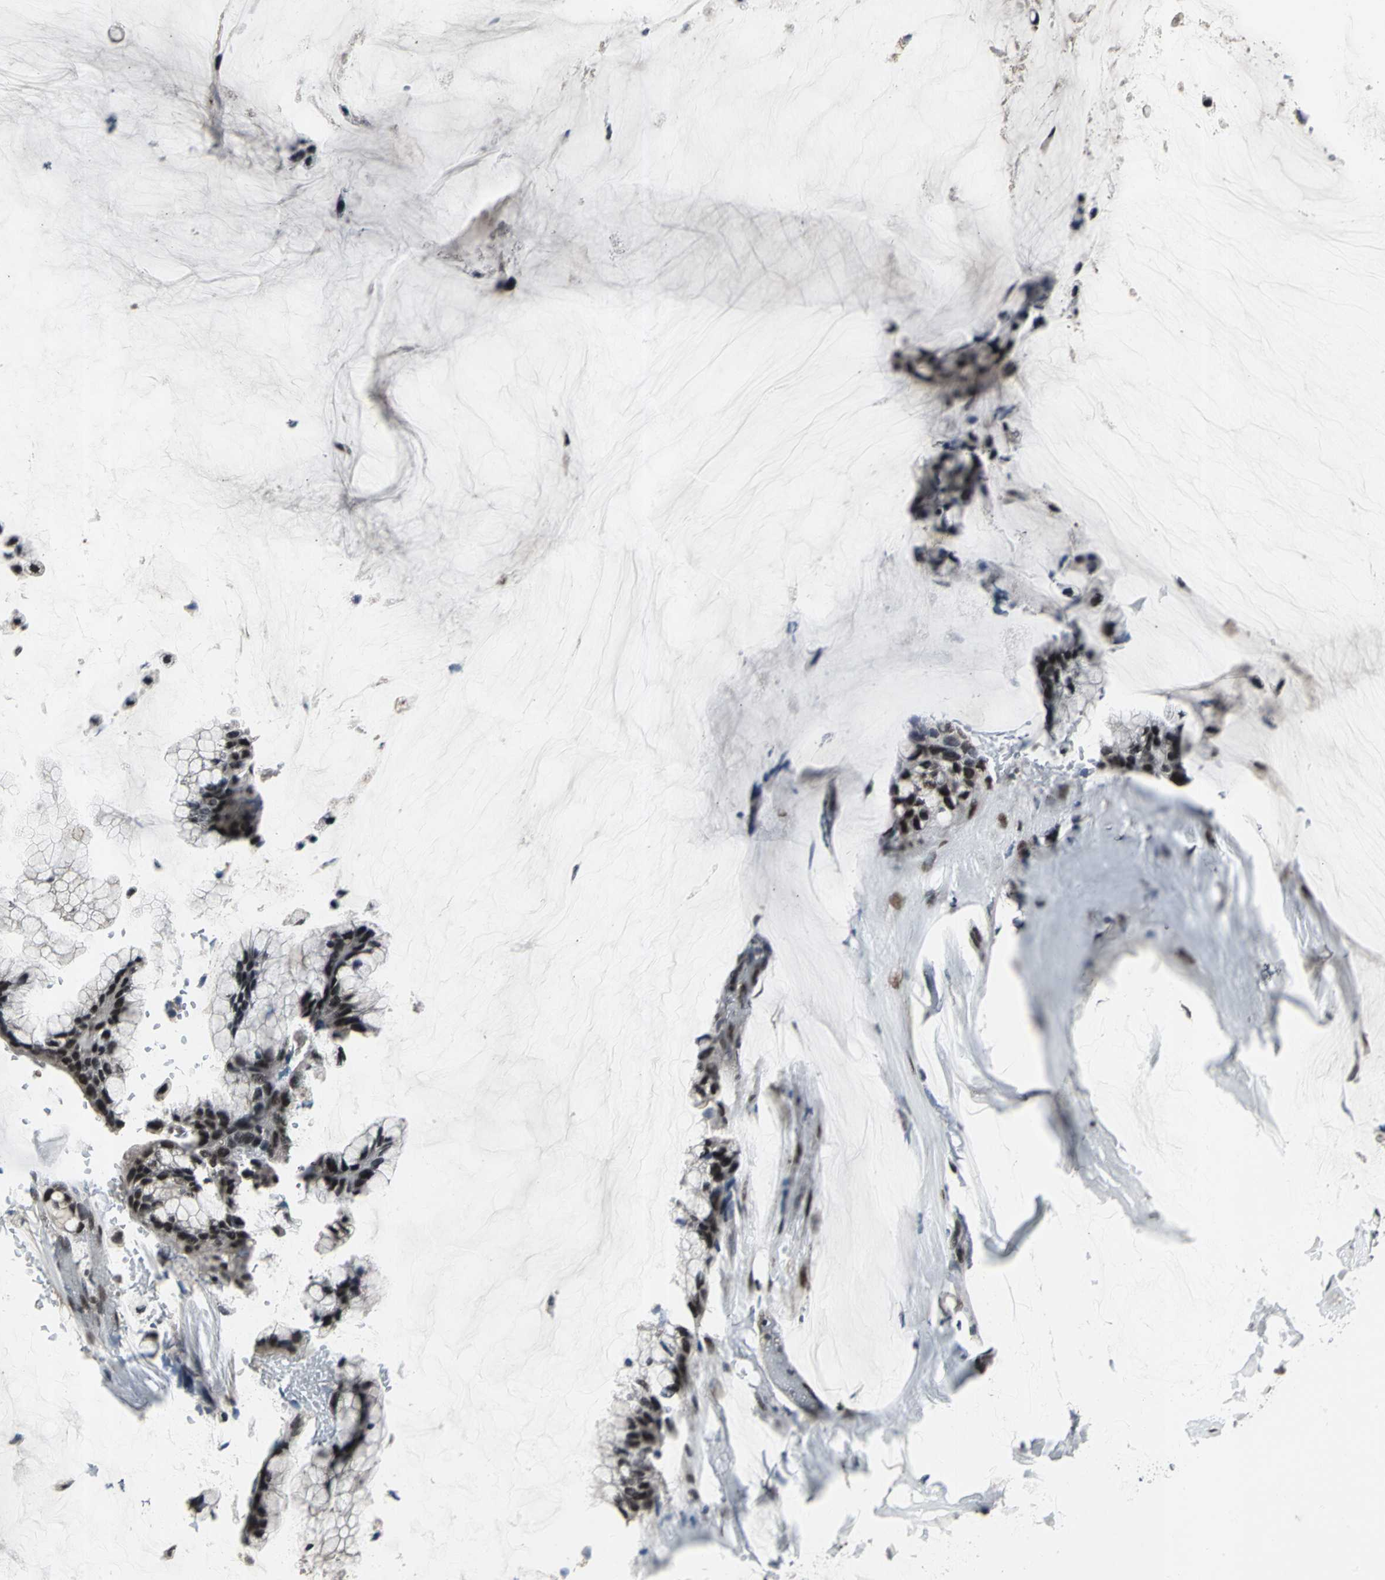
{"staining": {"intensity": "strong", "quantity": ">75%", "location": "nuclear"}, "tissue": "ovarian cancer", "cell_type": "Tumor cells", "image_type": "cancer", "snomed": [{"axis": "morphology", "description": "Cystadenocarcinoma, mucinous, NOS"}, {"axis": "topography", "description": "Ovary"}], "caption": "Protein staining demonstrates strong nuclear positivity in approximately >75% of tumor cells in mucinous cystadenocarcinoma (ovarian).", "gene": "SRF", "patient": {"sex": "female", "age": 39}}